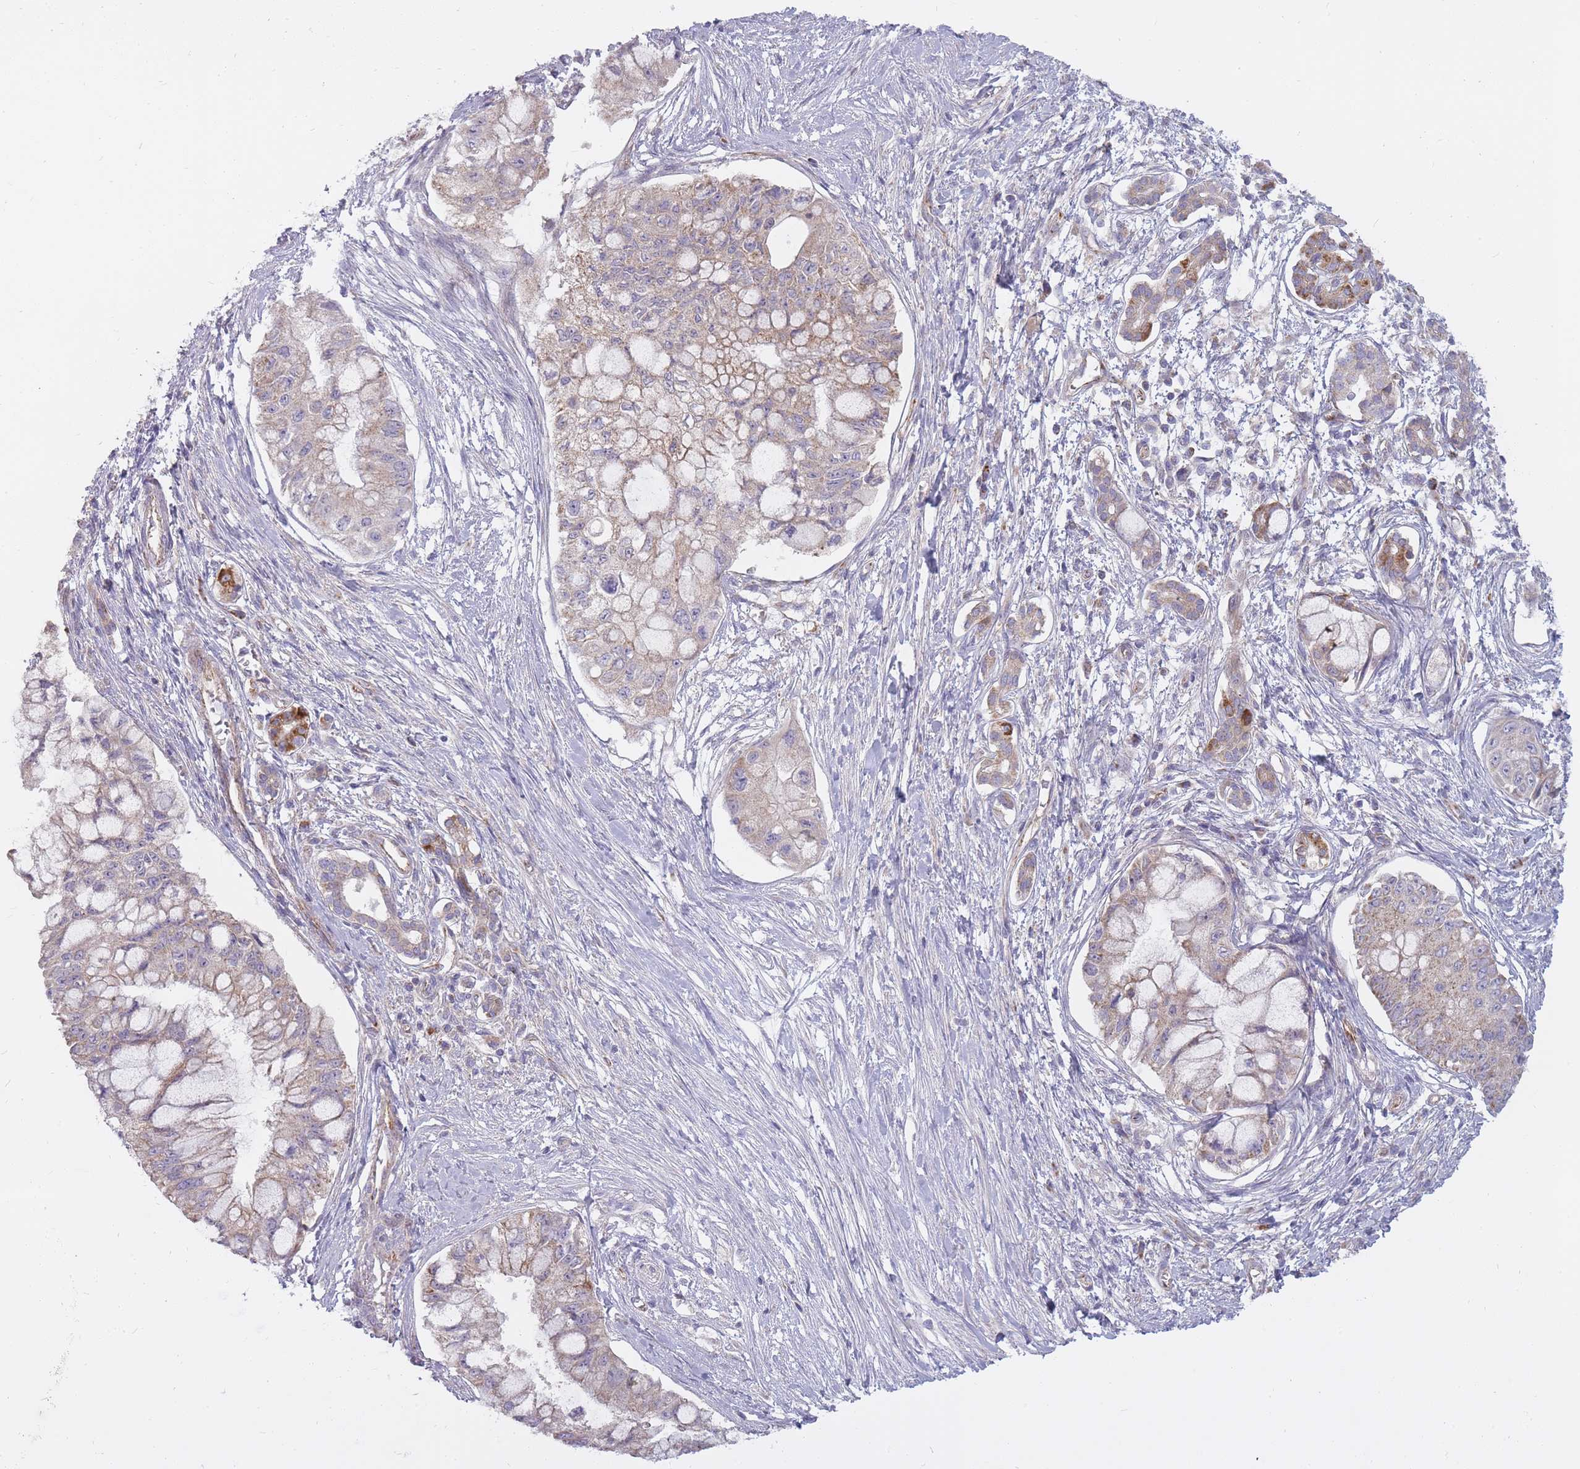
{"staining": {"intensity": "weak", "quantity": "<25%", "location": "cytoplasmic/membranous"}, "tissue": "pancreatic cancer", "cell_type": "Tumor cells", "image_type": "cancer", "snomed": [{"axis": "morphology", "description": "Adenocarcinoma, NOS"}, {"axis": "topography", "description": "Pancreas"}], "caption": "Adenocarcinoma (pancreatic) stained for a protein using immunohistochemistry demonstrates no expression tumor cells.", "gene": "ALKBH4", "patient": {"sex": "male", "age": 48}}